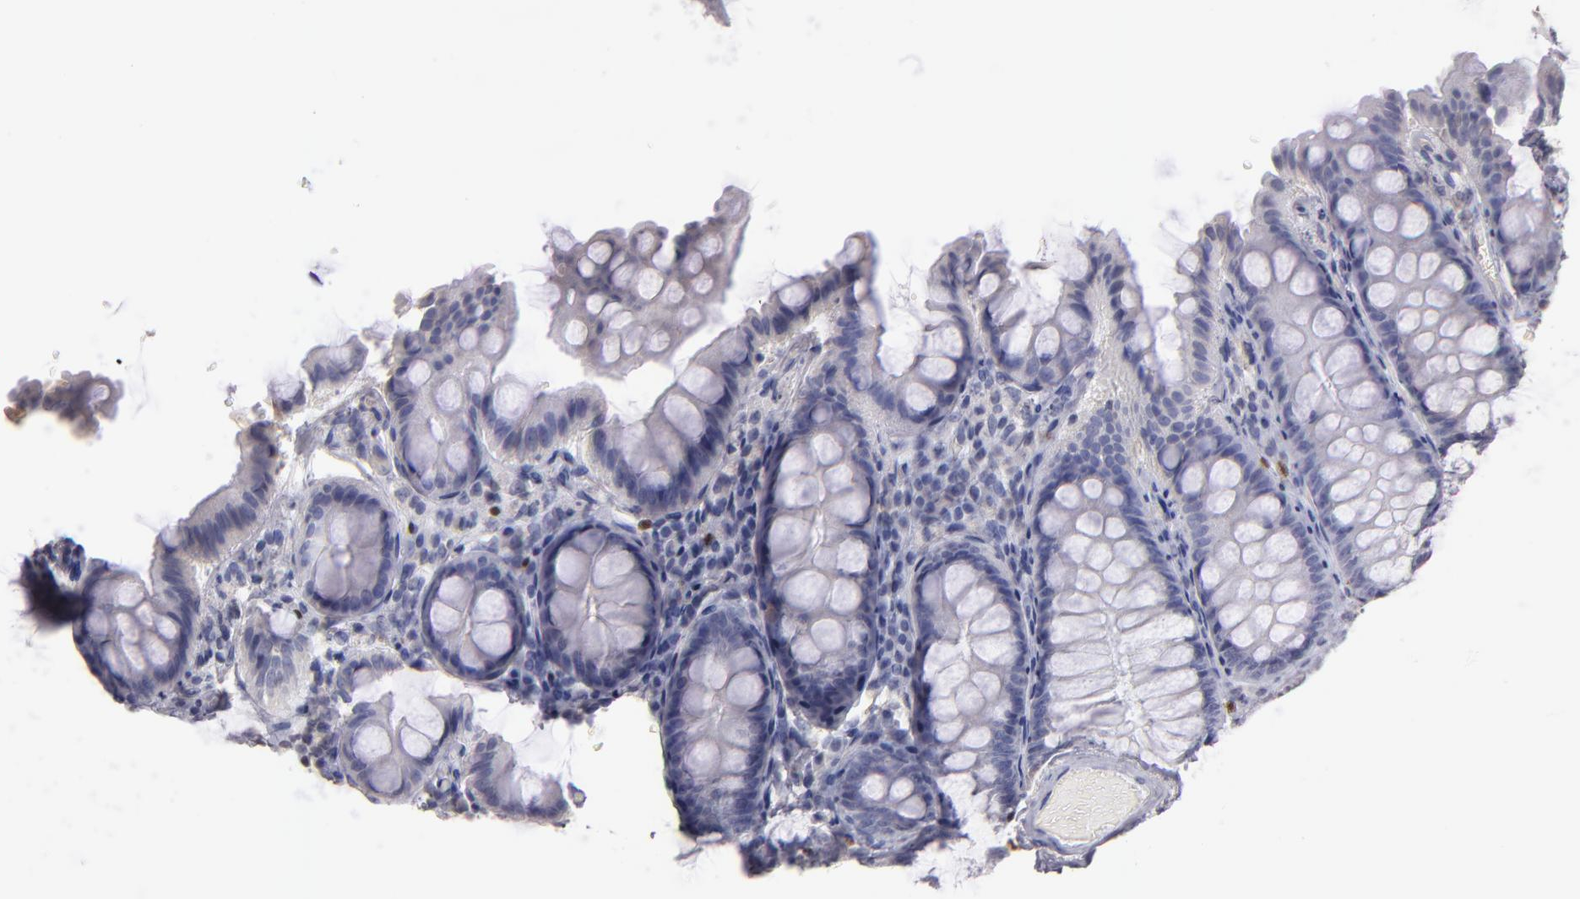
{"staining": {"intensity": "negative", "quantity": "none", "location": "none"}, "tissue": "colon", "cell_type": "Endothelial cells", "image_type": "normal", "snomed": [{"axis": "morphology", "description": "Normal tissue, NOS"}, {"axis": "topography", "description": "Colon"}], "caption": "Colon was stained to show a protein in brown. There is no significant positivity in endothelial cells. (DAB (3,3'-diaminobenzidine) immunohistochemistry (IHC) with hematoxylin counter stain).", "gene": "SOX10", "patient": {"sex": "female", "age": 61}}